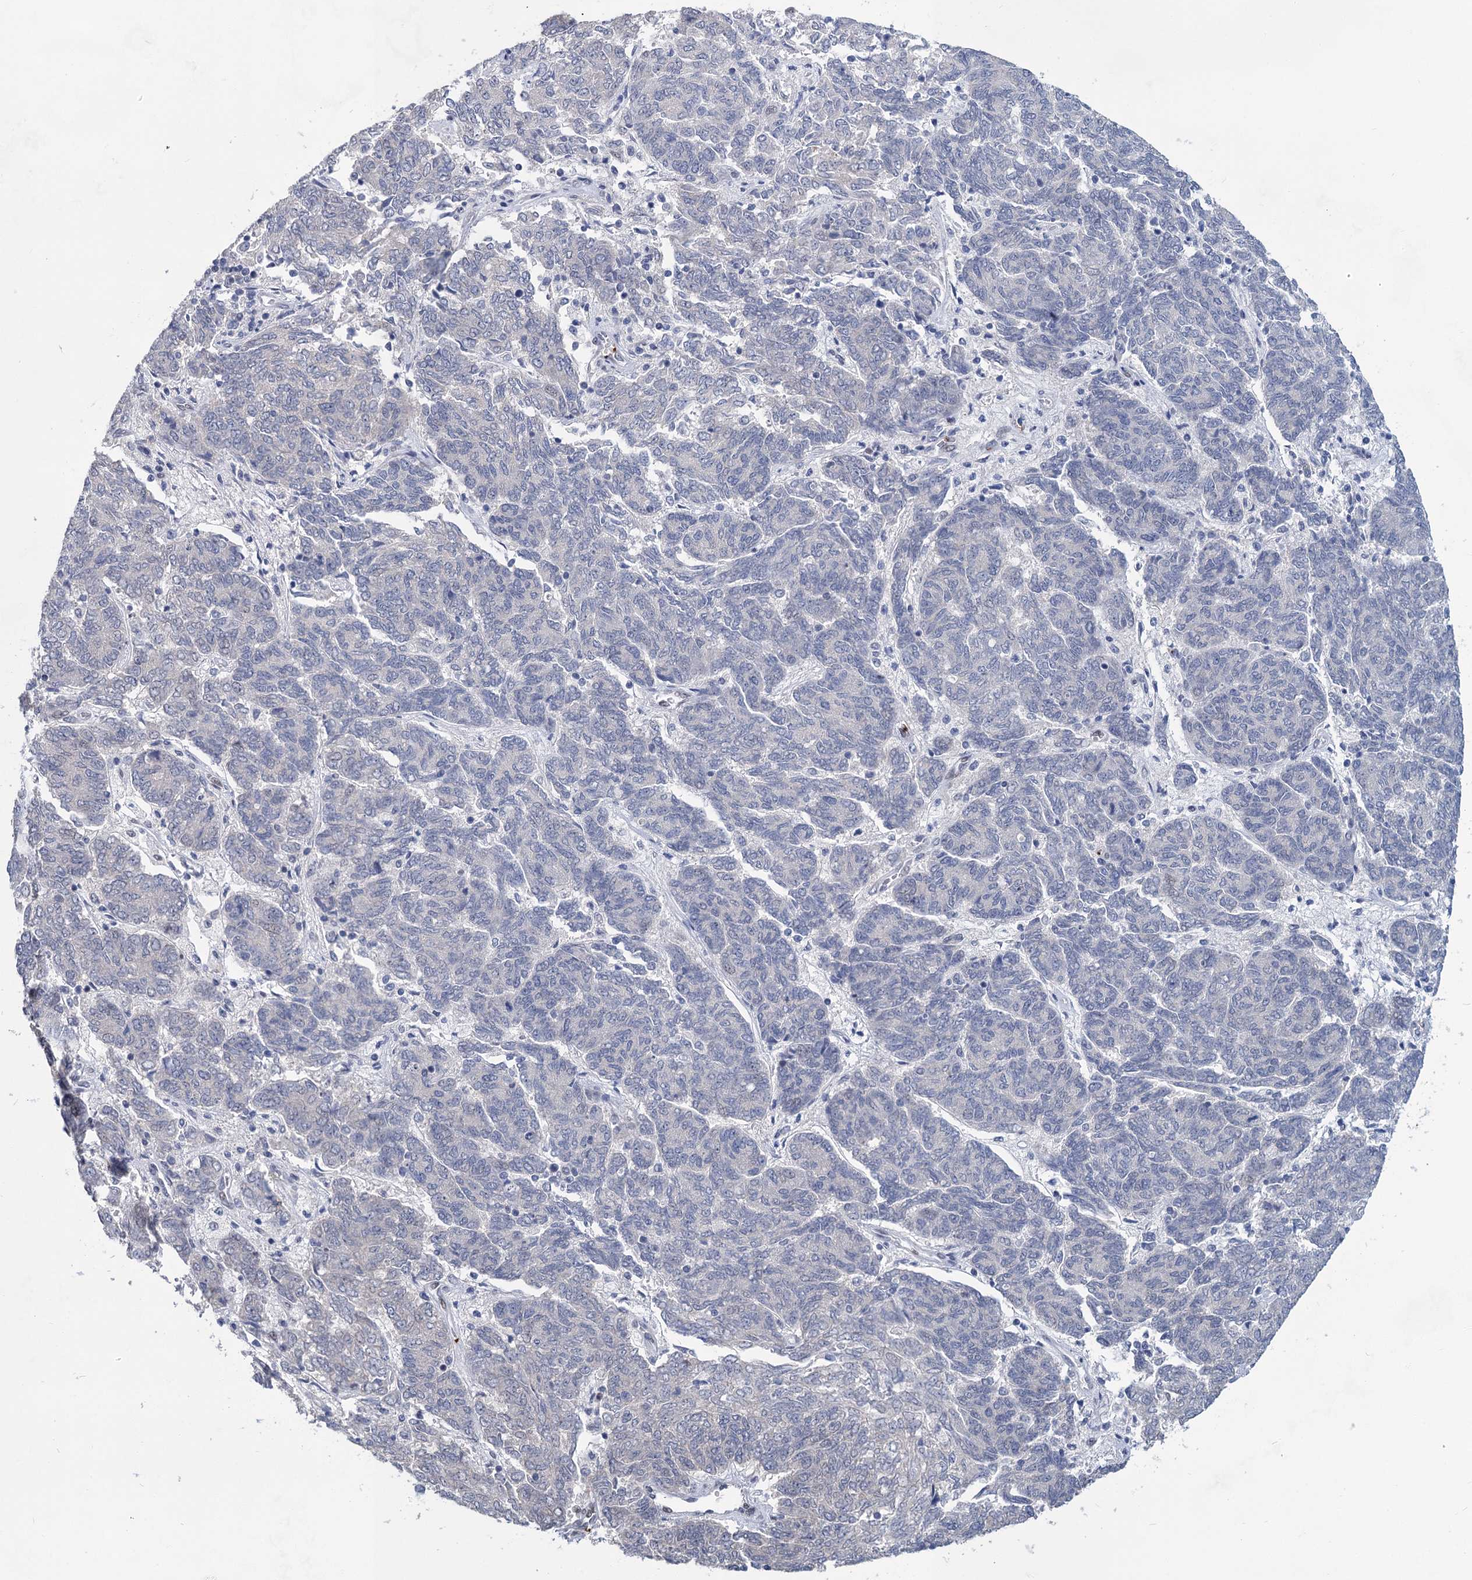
{"staining": {"intensity": "negative", "quantity": "none", "location": "none"}, "tissue": "endometrial cancer", "cell_type": "Tumor cells", "image_type": "cancer", "snomed": [{"axis": "morphology", "description": "Adenocarcinoma, NOS"}, {"axis": "topography", "description": "Endometrium"}], "caption": "High magnification brightfield microscopy of adenocarcinoma (endometrial) stained with DAB (brown) and counterstained with hematoxylin (blue): tumor cells show no significant staining.", "gene": "MON2", "patient": {"sex": "female", "age": 80}}